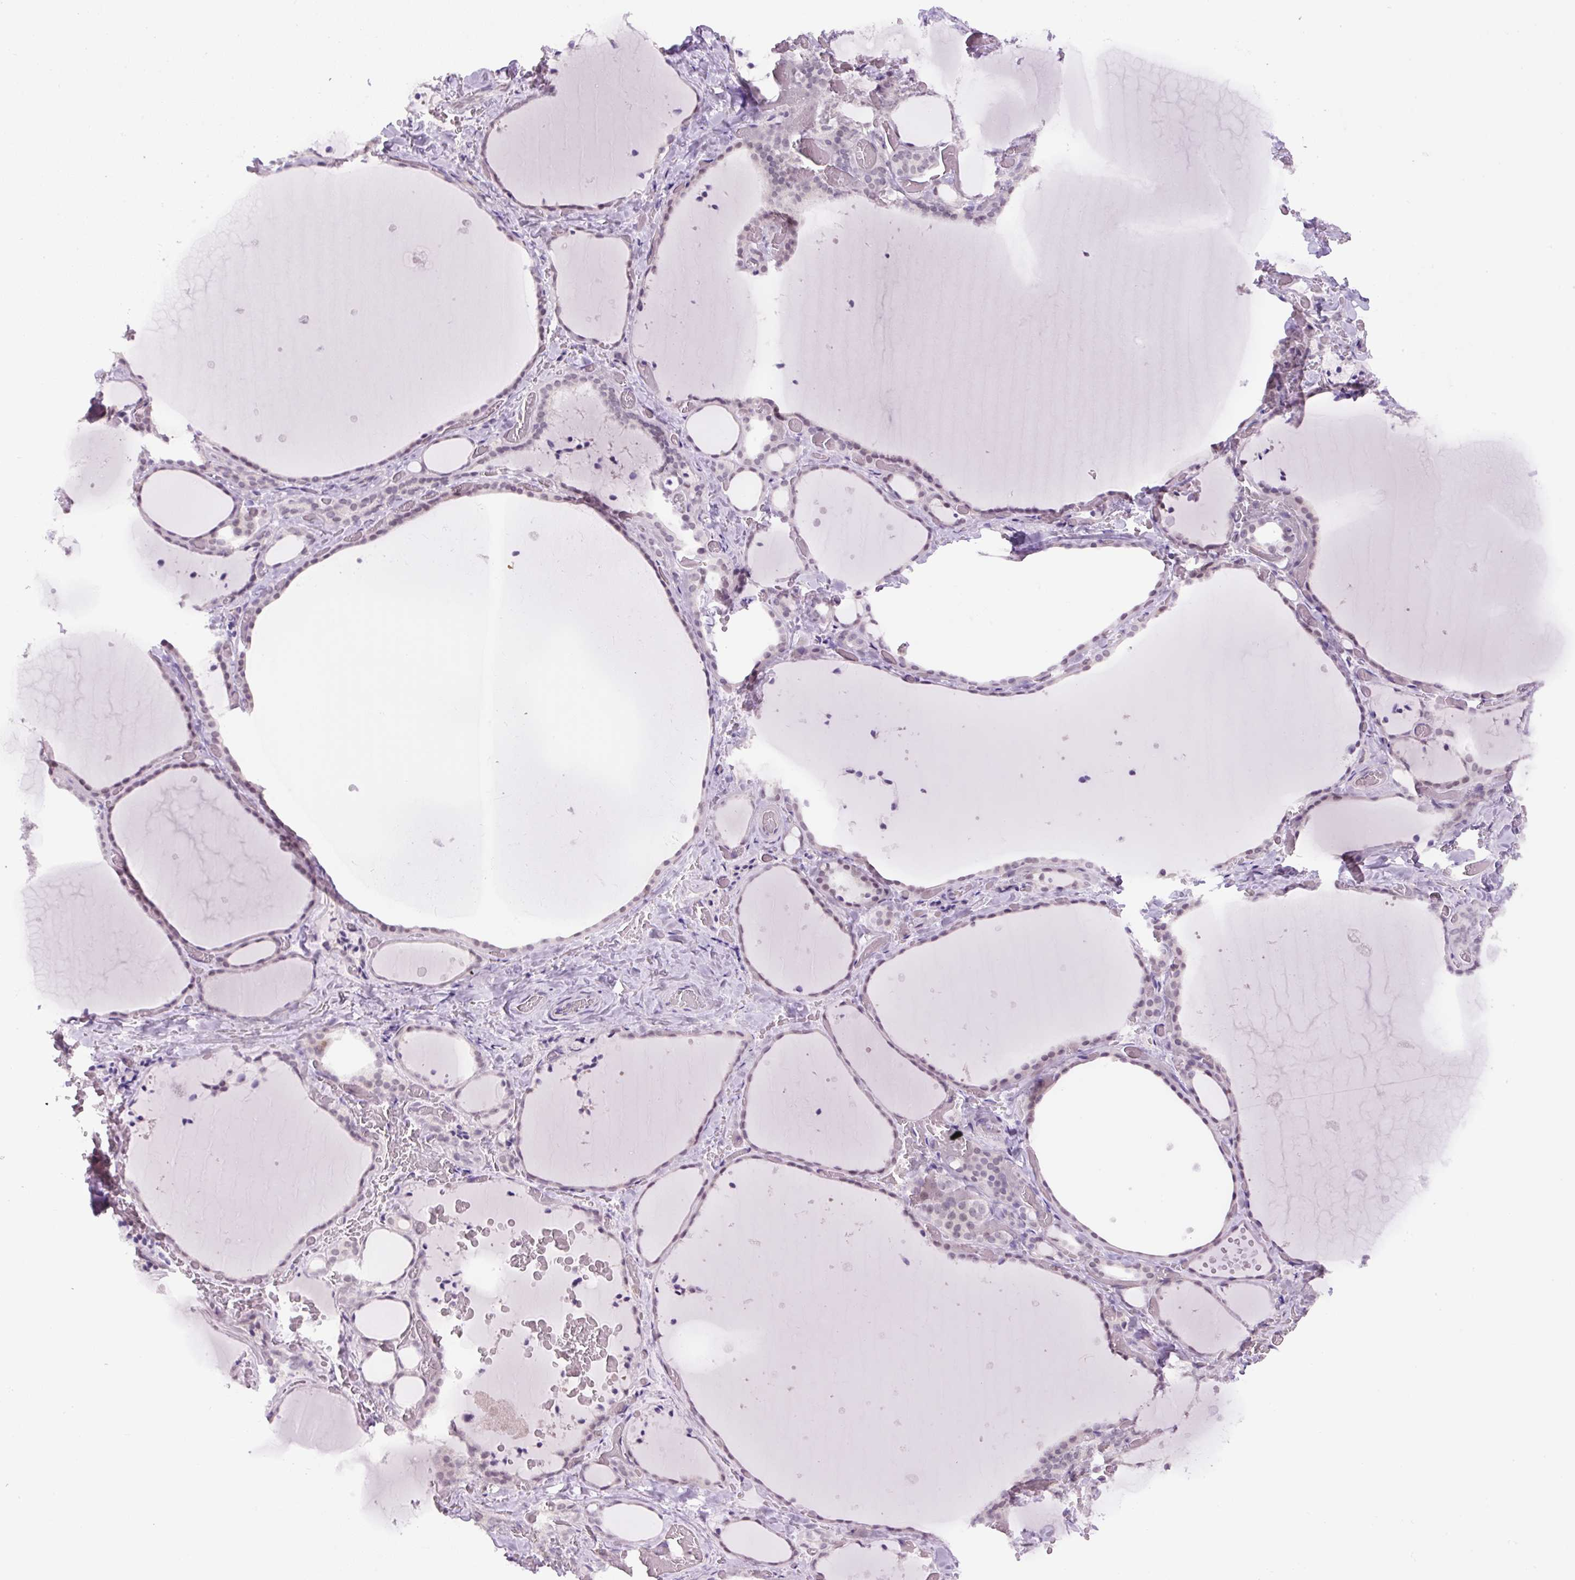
{"staining": {"intensity": "negative", "quantity": "none", "location": "none"}, "tissue": "thyroid gland", "cell_type": "Glandular cells", "image_type": "normal", "snomed": [{"axis": "morphology", "description": "Normal tissue, NOS"}, {"axis": "topography", "description": "Thyroid gland"}], "caption": "DAB (3,3'-diaminobenzidine) immunohistochemical staining of unremarkable human thyroid gland exhibits no significant expression in glandular cells.", "gene": "RYBP", "patient": {"sex": "female", "age": 36}}